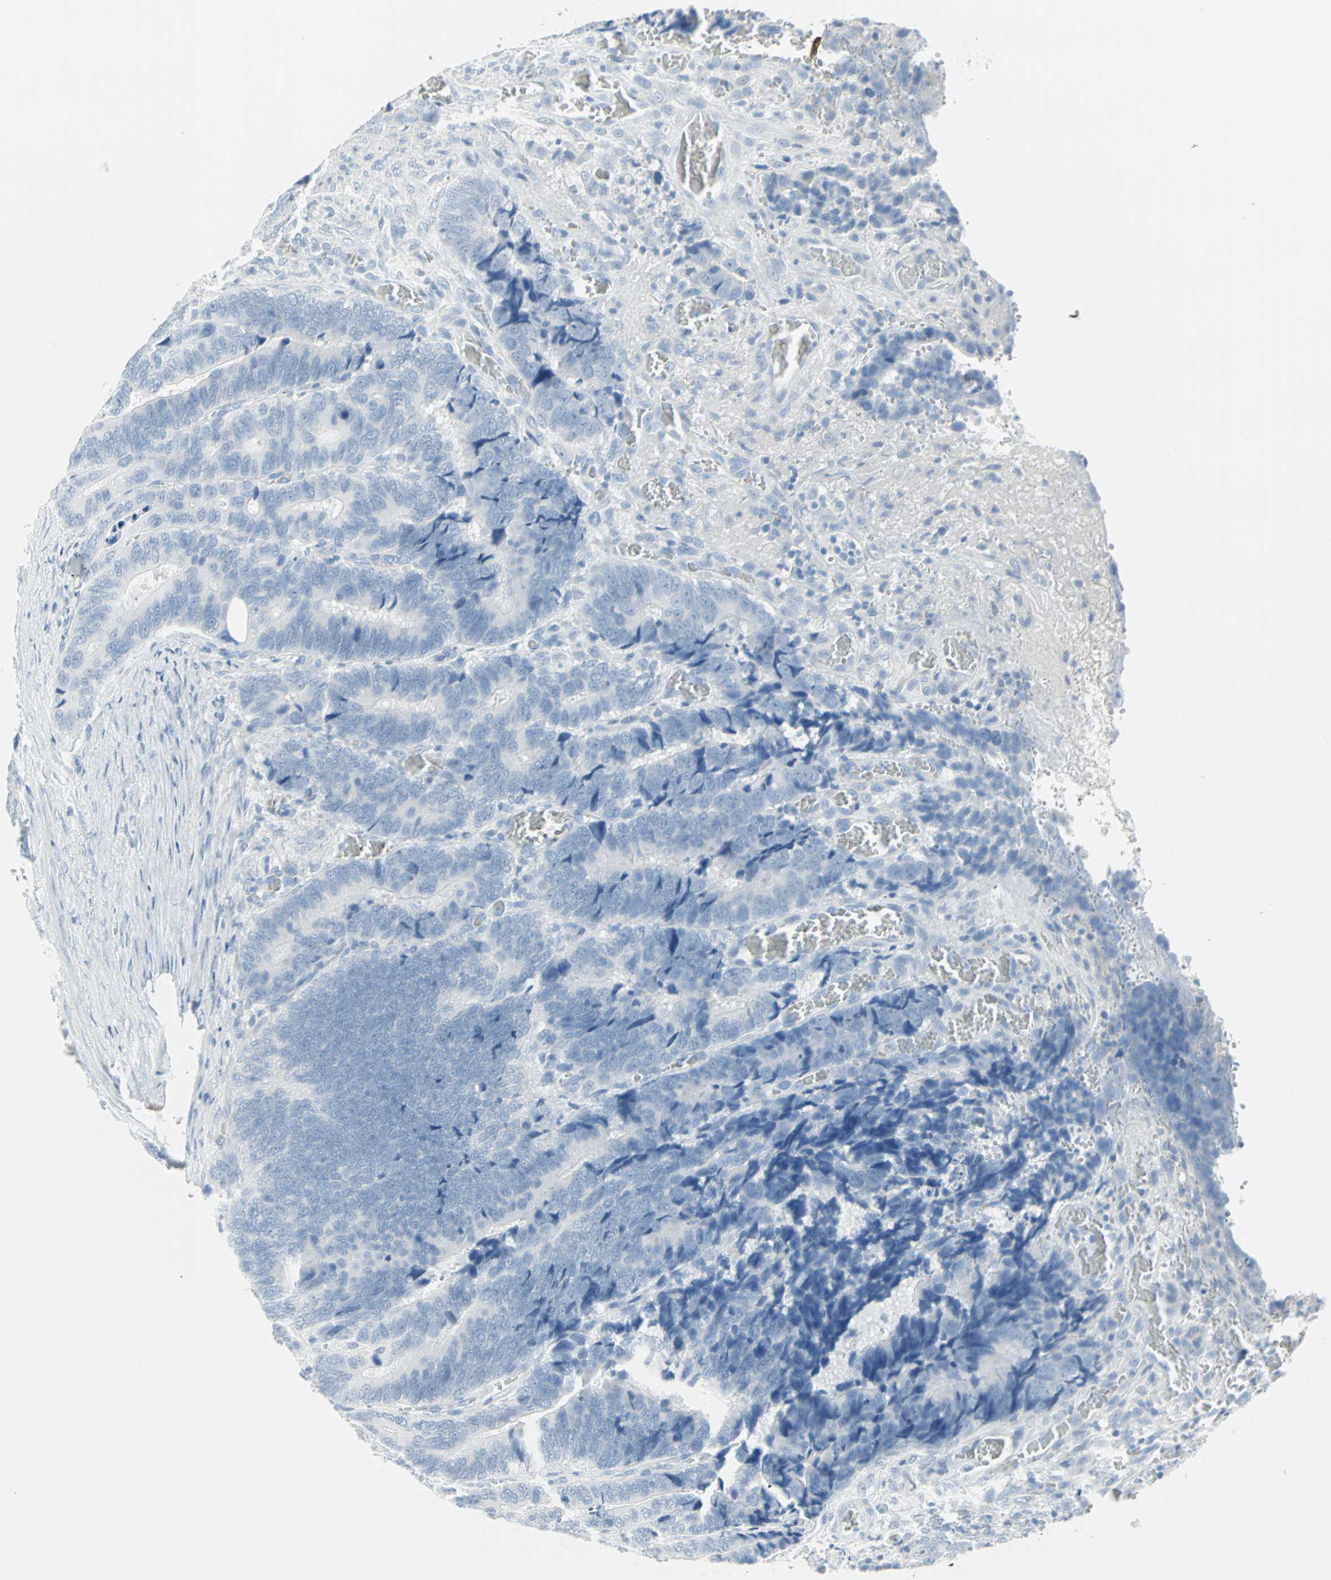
{"staining": {"intensity": "negative", "quantity": "none", "location": "none"}, "tissue": "colorectal cancer", "cell_type": "Tumor cells", "image_type": "cancer", "snomed": [{"axis": "morphology", "description": "Adenocarcinoma, NOS"}, {"axis": "topography", "description": "Colon"}], "caption": "Immunohistochemistry (IHC) of colorectal cancer (adenocarcinoma) shows no expression in tumor cells.", "gene": "STX1A", "patient": {"sex": "male", "age": 72}}